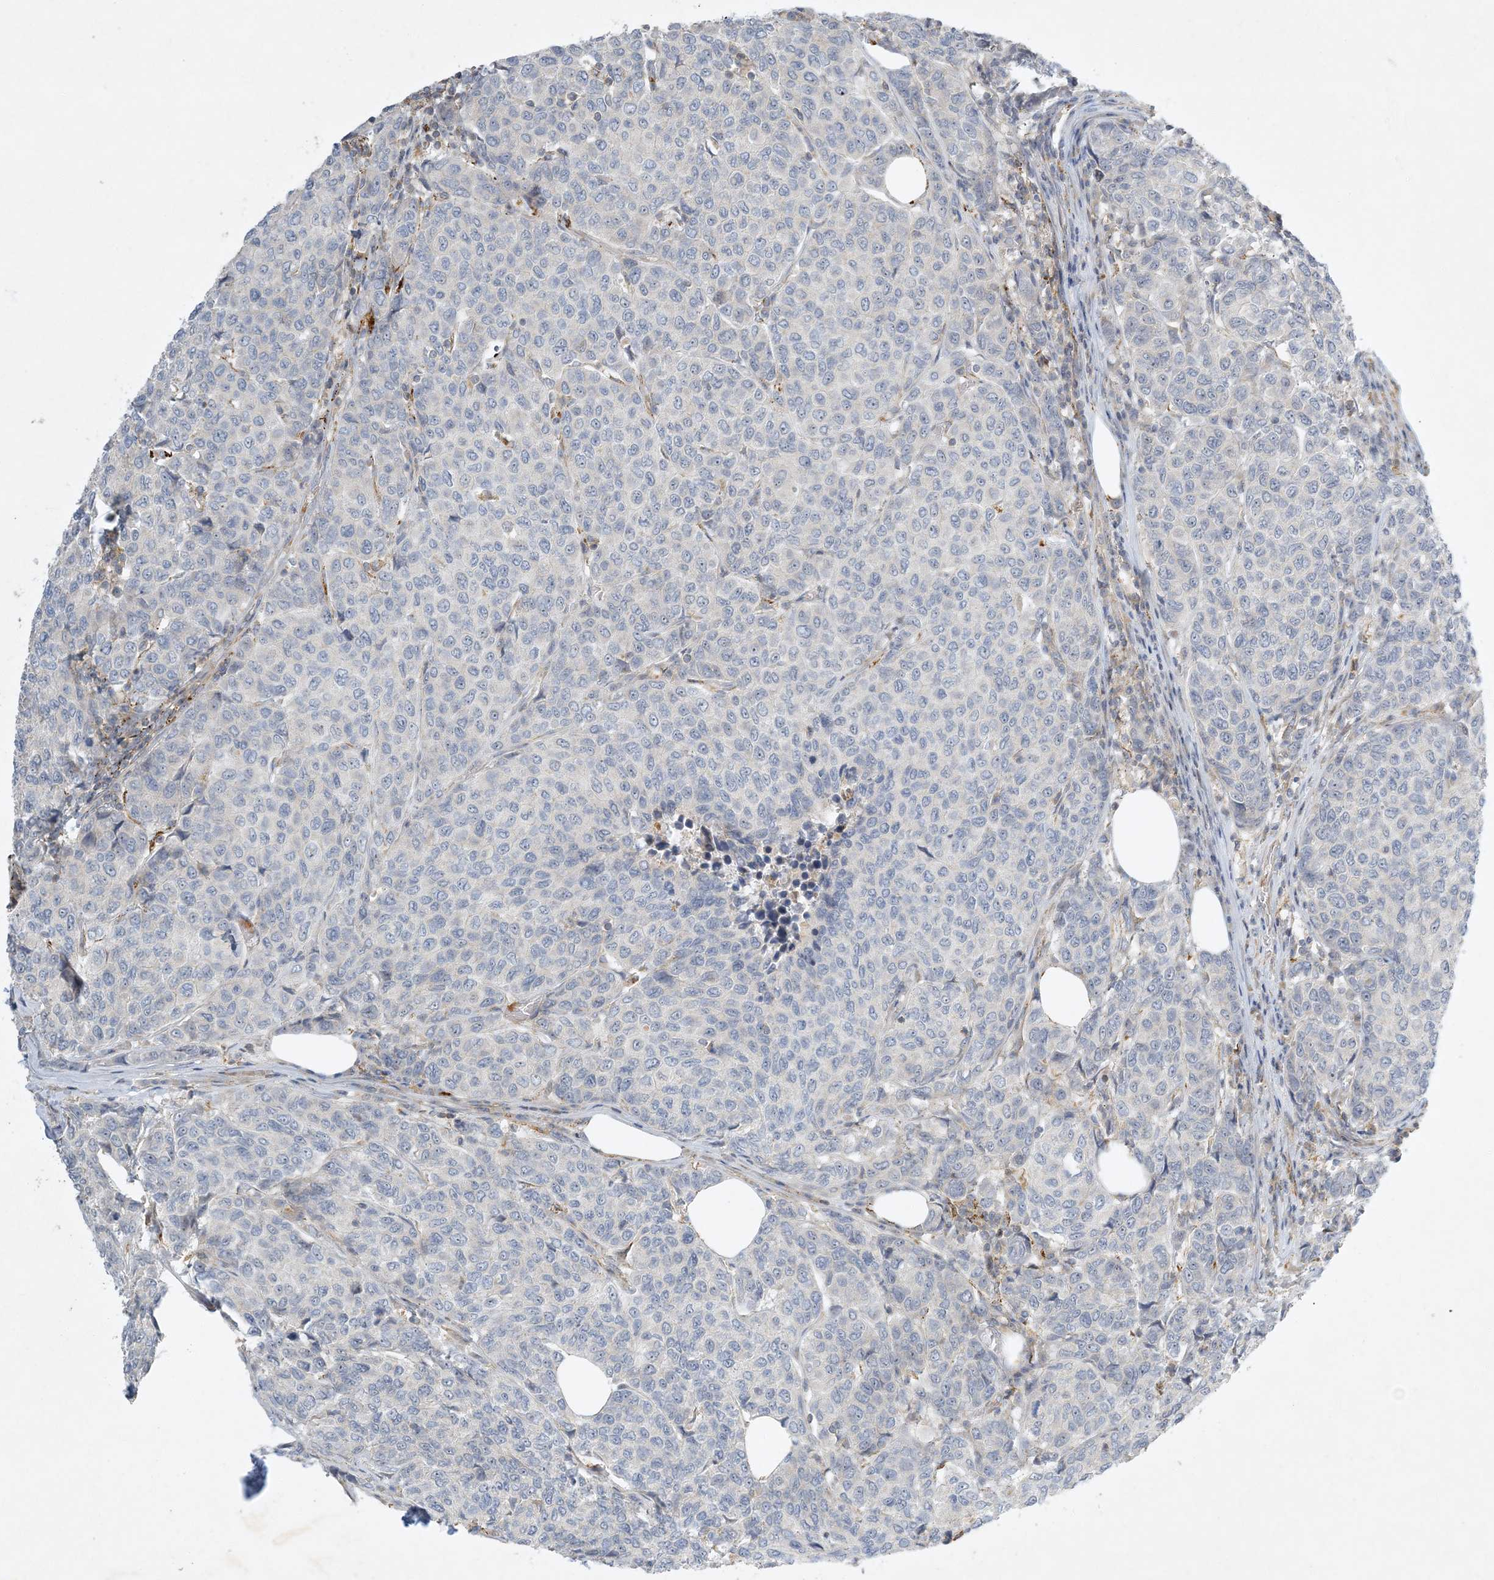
{"staining": {"intensity": "negative", "quantity": "none", "location": "none"}, "tissue": "breast cancer", "cell_type": "Tumor cells", "image_type": "cancer", "snomed": [{"axis": "morphology", "description": "Duct carcinoma"}, {"axis": "topography", "description": "Breast"}], "caption": "Protein analysis of breast infiltrating ductal carcinoma demonstrates no significant staining in tumor cells.", "gene": "LTN1", "patient": {"sex": "female", "age": 55}}